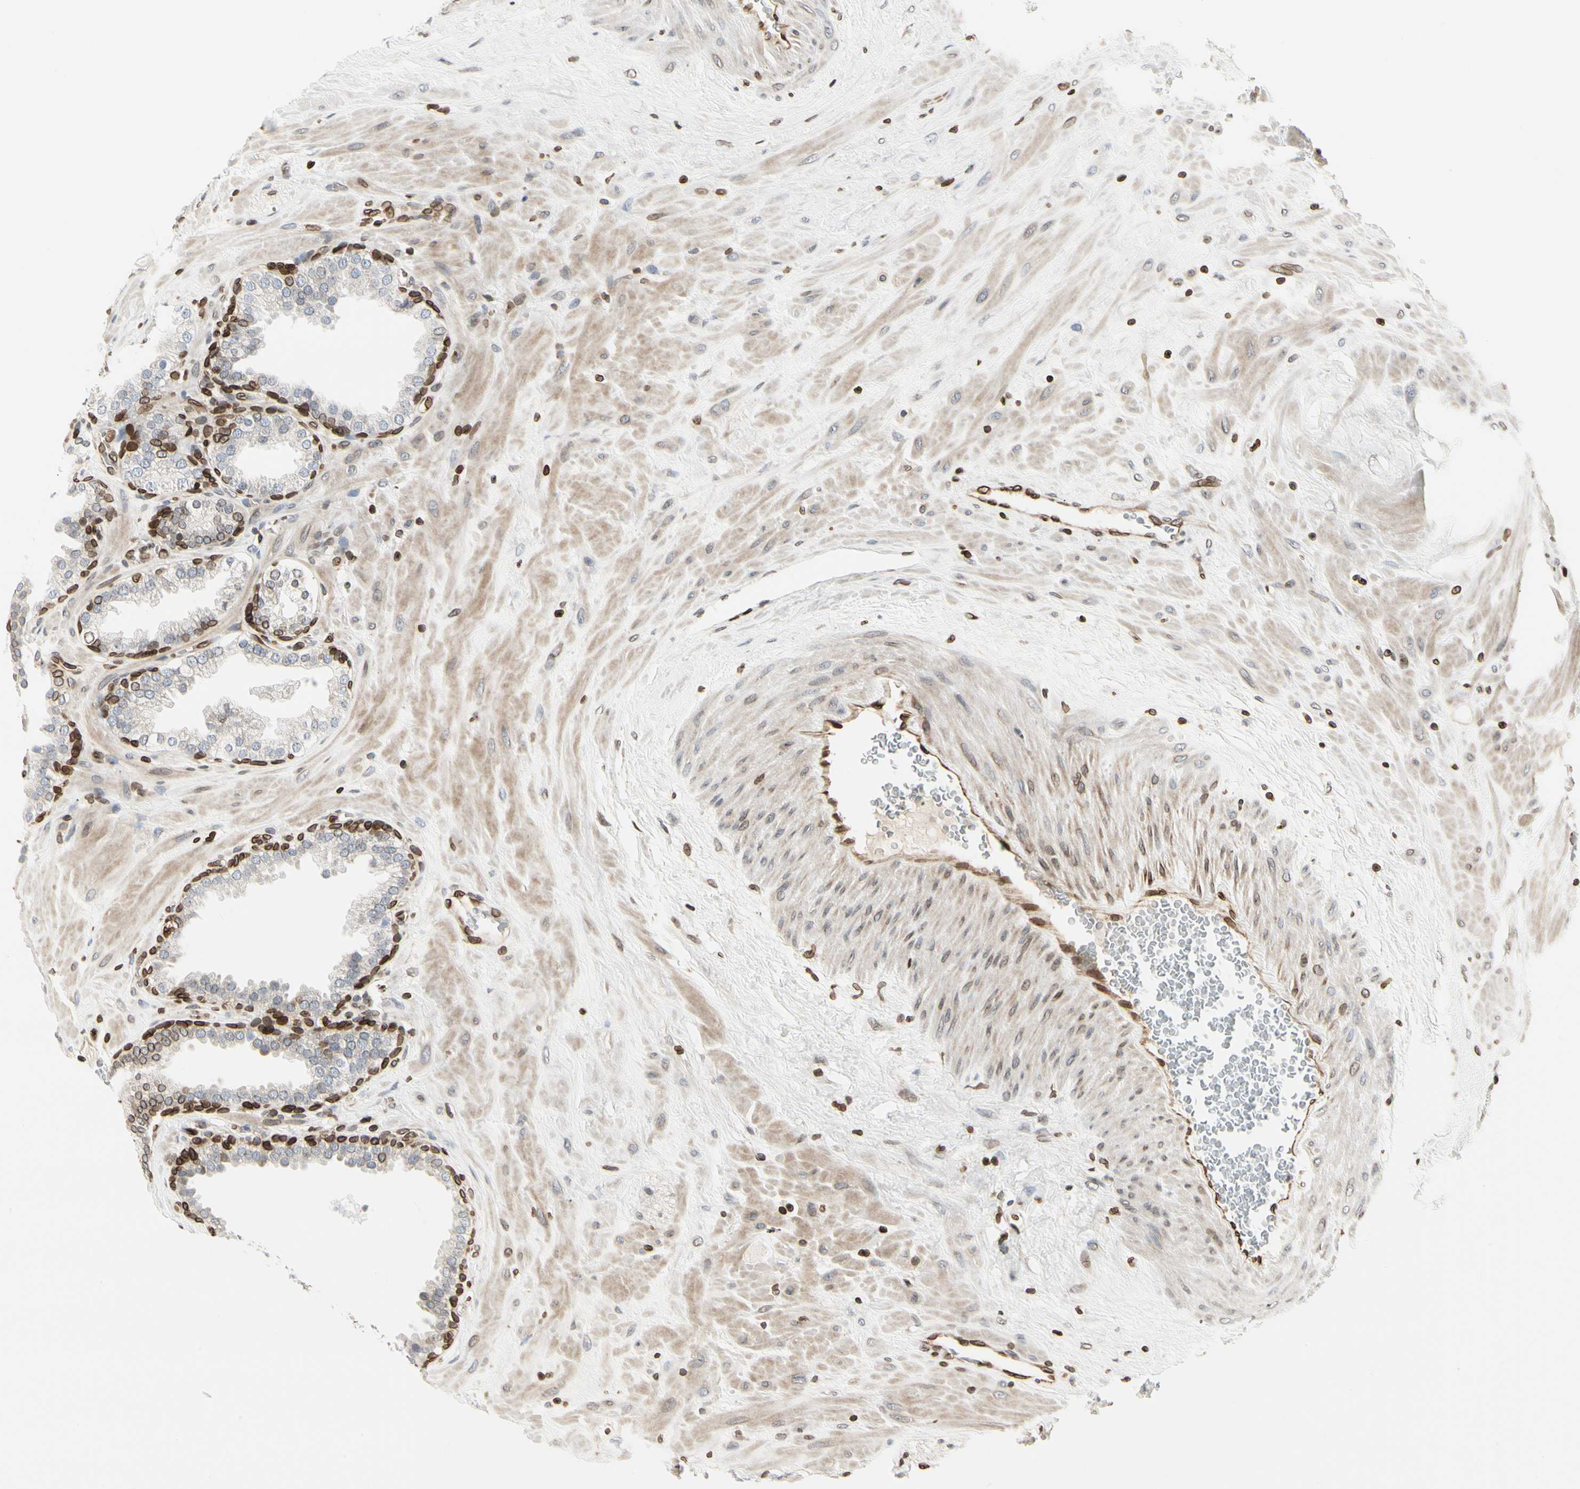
{"staining": {"intensity": "strong", "quantity": "25%-75%", "location": "cytoplasmic/membranous,nuclear"}, "tissue": "prostate", "cell_type": "Glandular cells", "image_type": "normal", "snomed": [{"axis": "morphology", "description": "Normal tissue, NOS"}, {"axis": "topography", "description": "Prostate"}], "caption": "Protein staining demonstrates strong cytoplasmic/membranous,nuclear staining in approximately 25%-75% of glandular cells in normal prostate. The staining was performed using DAB (3,3'-diaminobenzidine), with brown indicating positive protein expression. Nuclei are stained blue with hematoxylin.", "gene": "TMPO", "patient": {"sex": "male", "age": 51}}